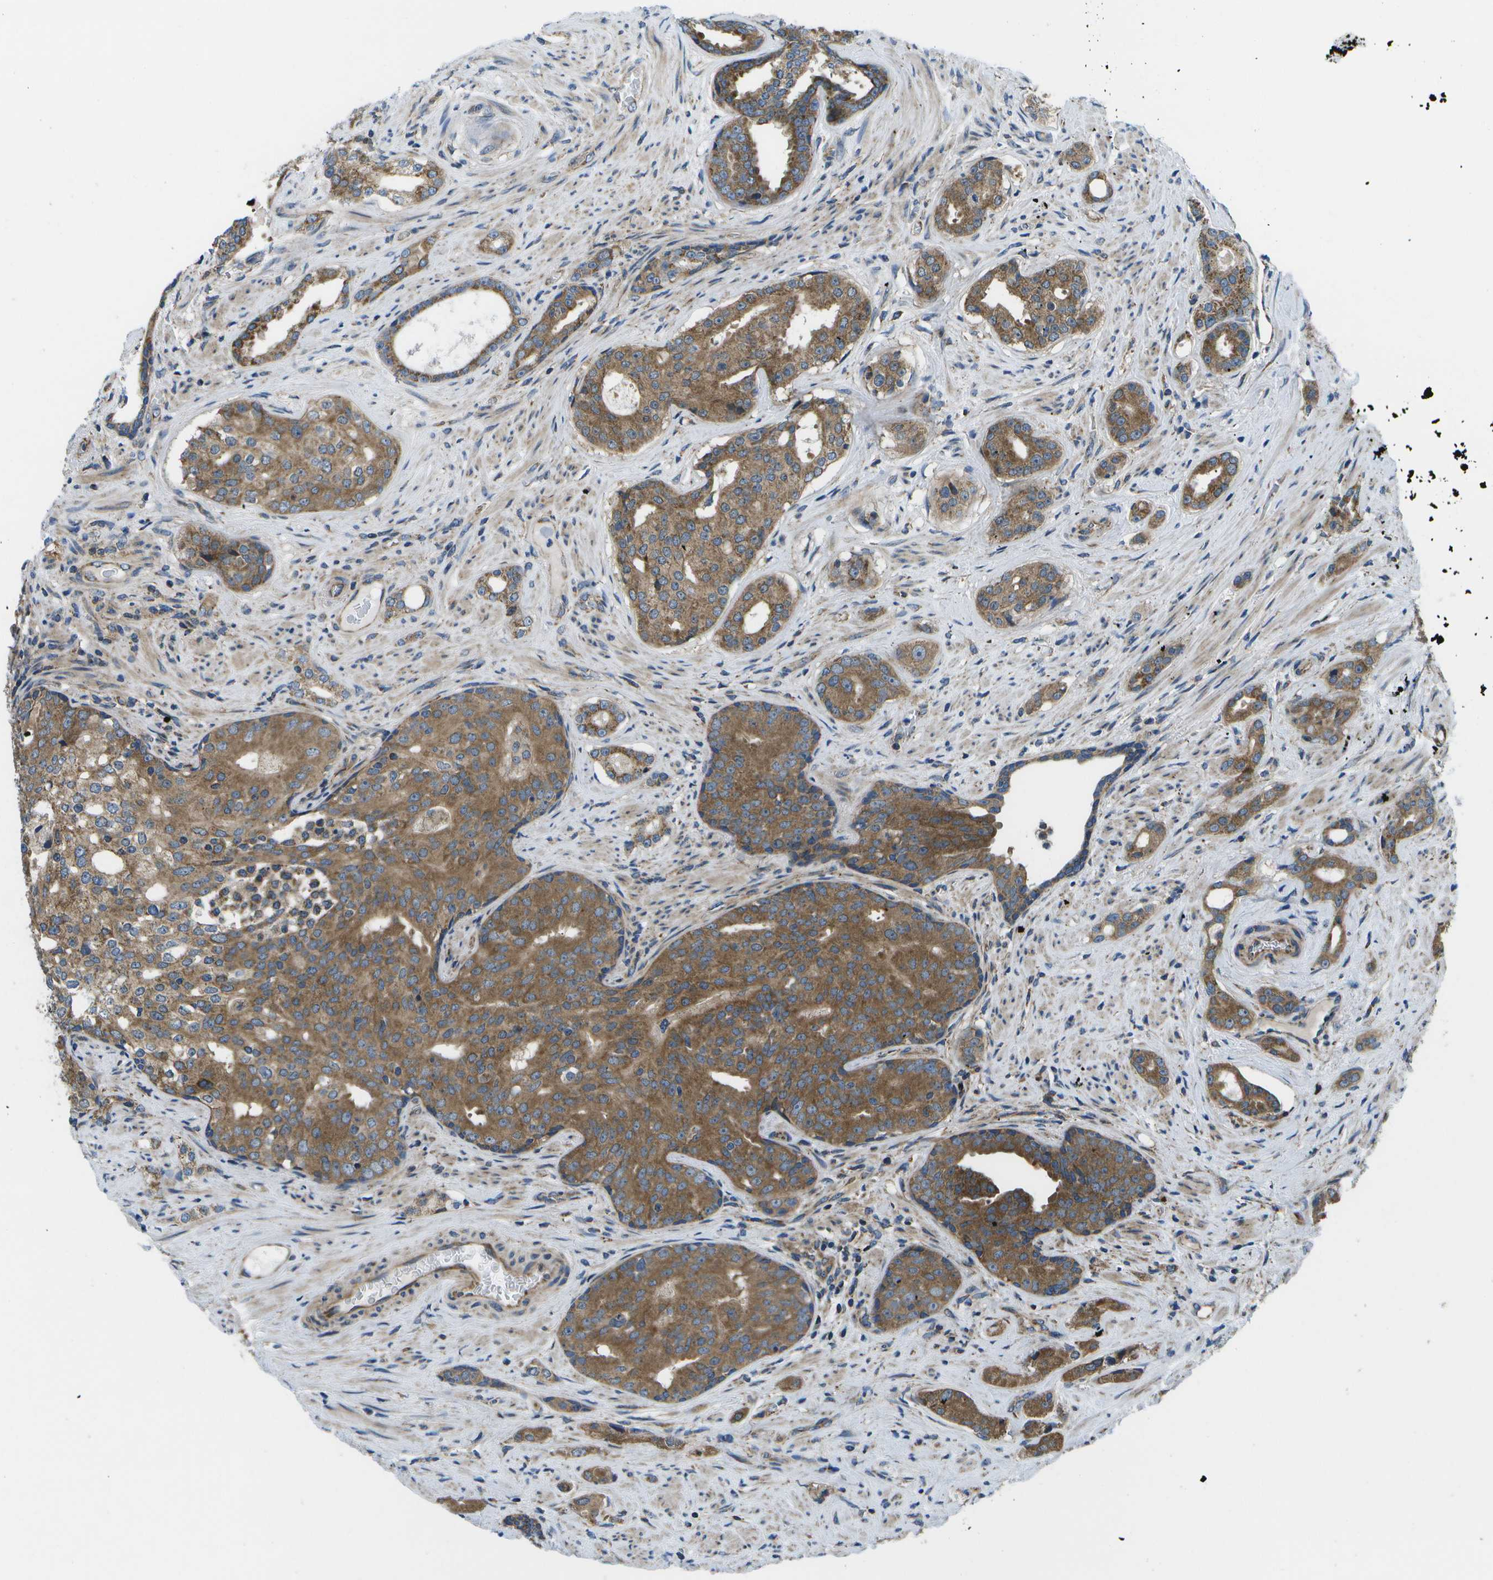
{"staining": {"intensity": "moderate", "quantity": ">75%", "location": "cytoplasmic/membranous"}, "tissue": "prostate cancer", "cell_type": "Tumor cells", "image_type": "cancer", "snomed": [{"axis": "morphology", "description": "Adenocarcinoma, High grade"}, {"axis": "topography", "description": "Prostate"}], "caption": "This is a micrograph of immunohistochemistry staining of prostate cancer (high-grade adenocarcinoma), which shows moderate staining in the cytoplasmic/membranous of tumor cells.", "gene": "MVK", "patient": {"sex": "male", "age": 71}}